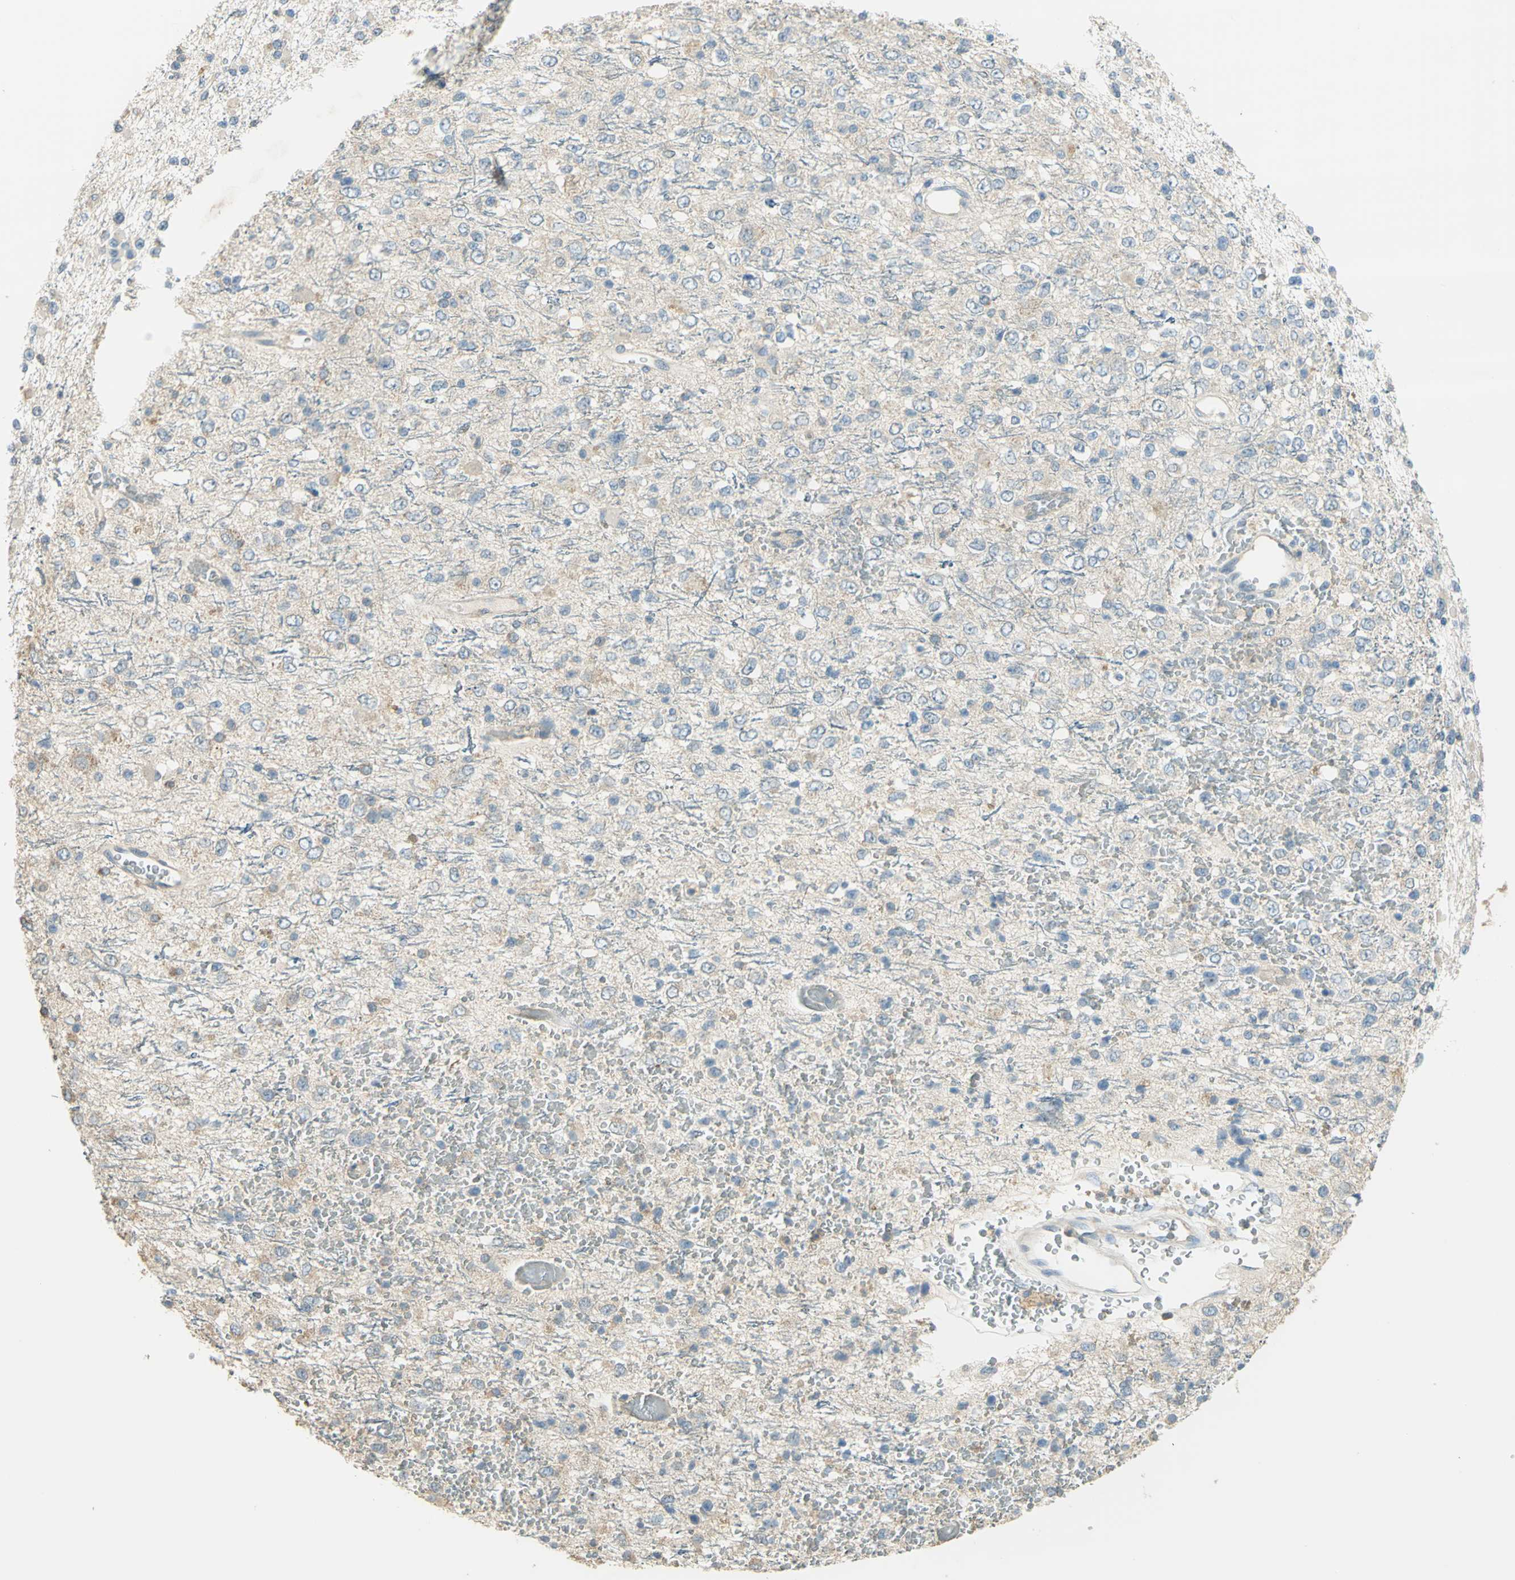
{"staining": {"intensity": "moderate", "quantity": "<25%", "location": "cytoplasmic/membranous"}, "tissue": "glioma", "cell_type": "Tumor cells", "image_type": "cancer", "snomed": [{"axis": "morphology", "description": "Glioma, malignant, High grade"}, {"axis": "topography", "description": "pancreas cauda"}], "caption": "A micrograph showing moderate cytoplasmic/membranous staining in approximately <25% of tumor cells in glioma, as visualized by brown immunohistochemical staining.", "gene": "SHC2", "patient": {"sex": "male", "age": 60}}